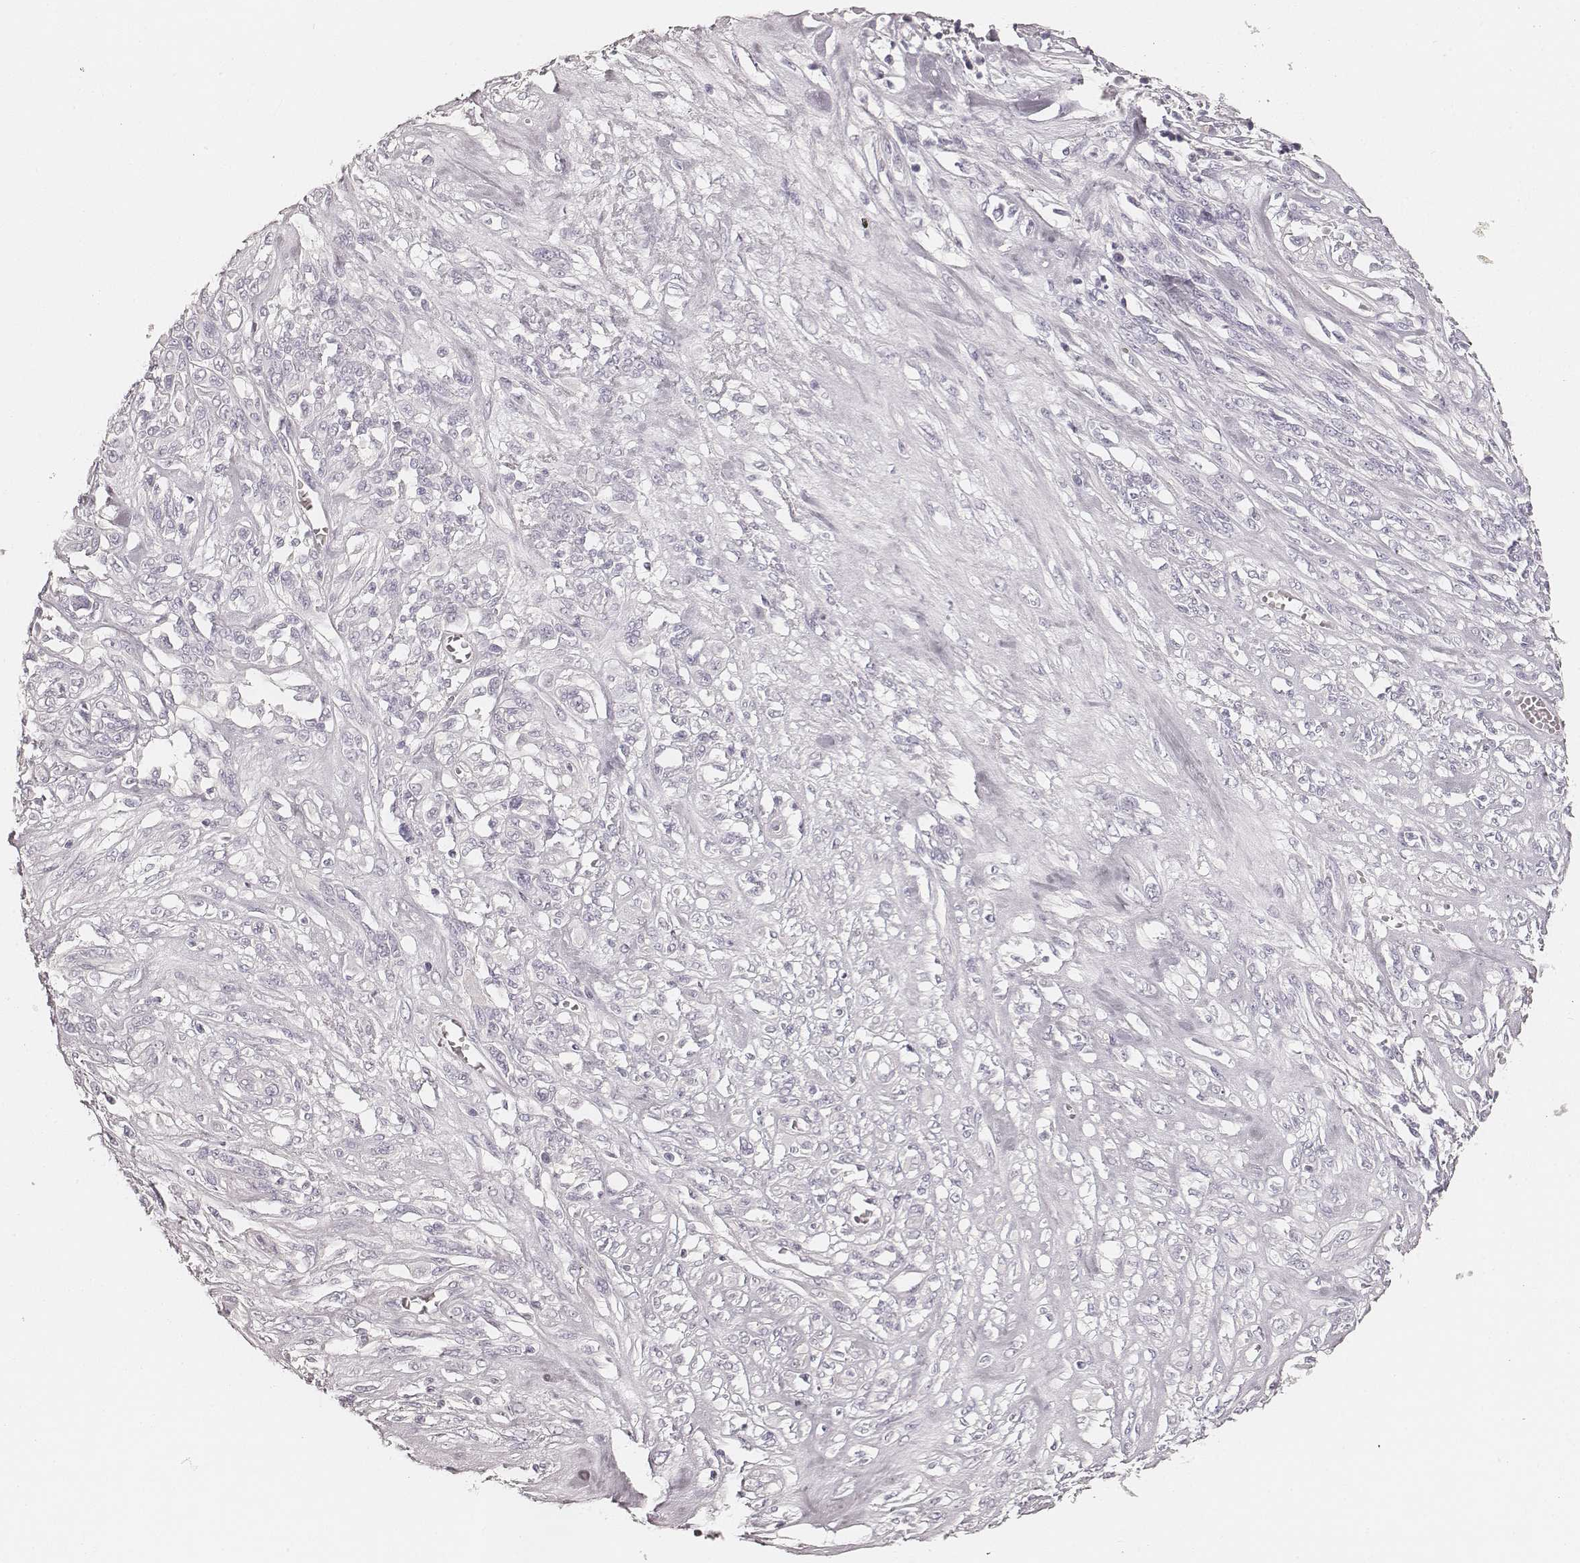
{"staining": {"intensity": "negative", "quantity": "none", "location": "none"}, "tissue": "melanoma", "cell_type": "Tumor cells", "image_type": "cancer", "snomed": [{"axis": "morphology", "description": "Malignant melanoma, NOS"}, {"axis": "topography", "description": "Skin"}], "caption": "Micrograph shows no significant protein positivity in tumor cells of malignant melanoma.", "gene": "HNF4G", "patient": {"sex": "female", "age": 91}}